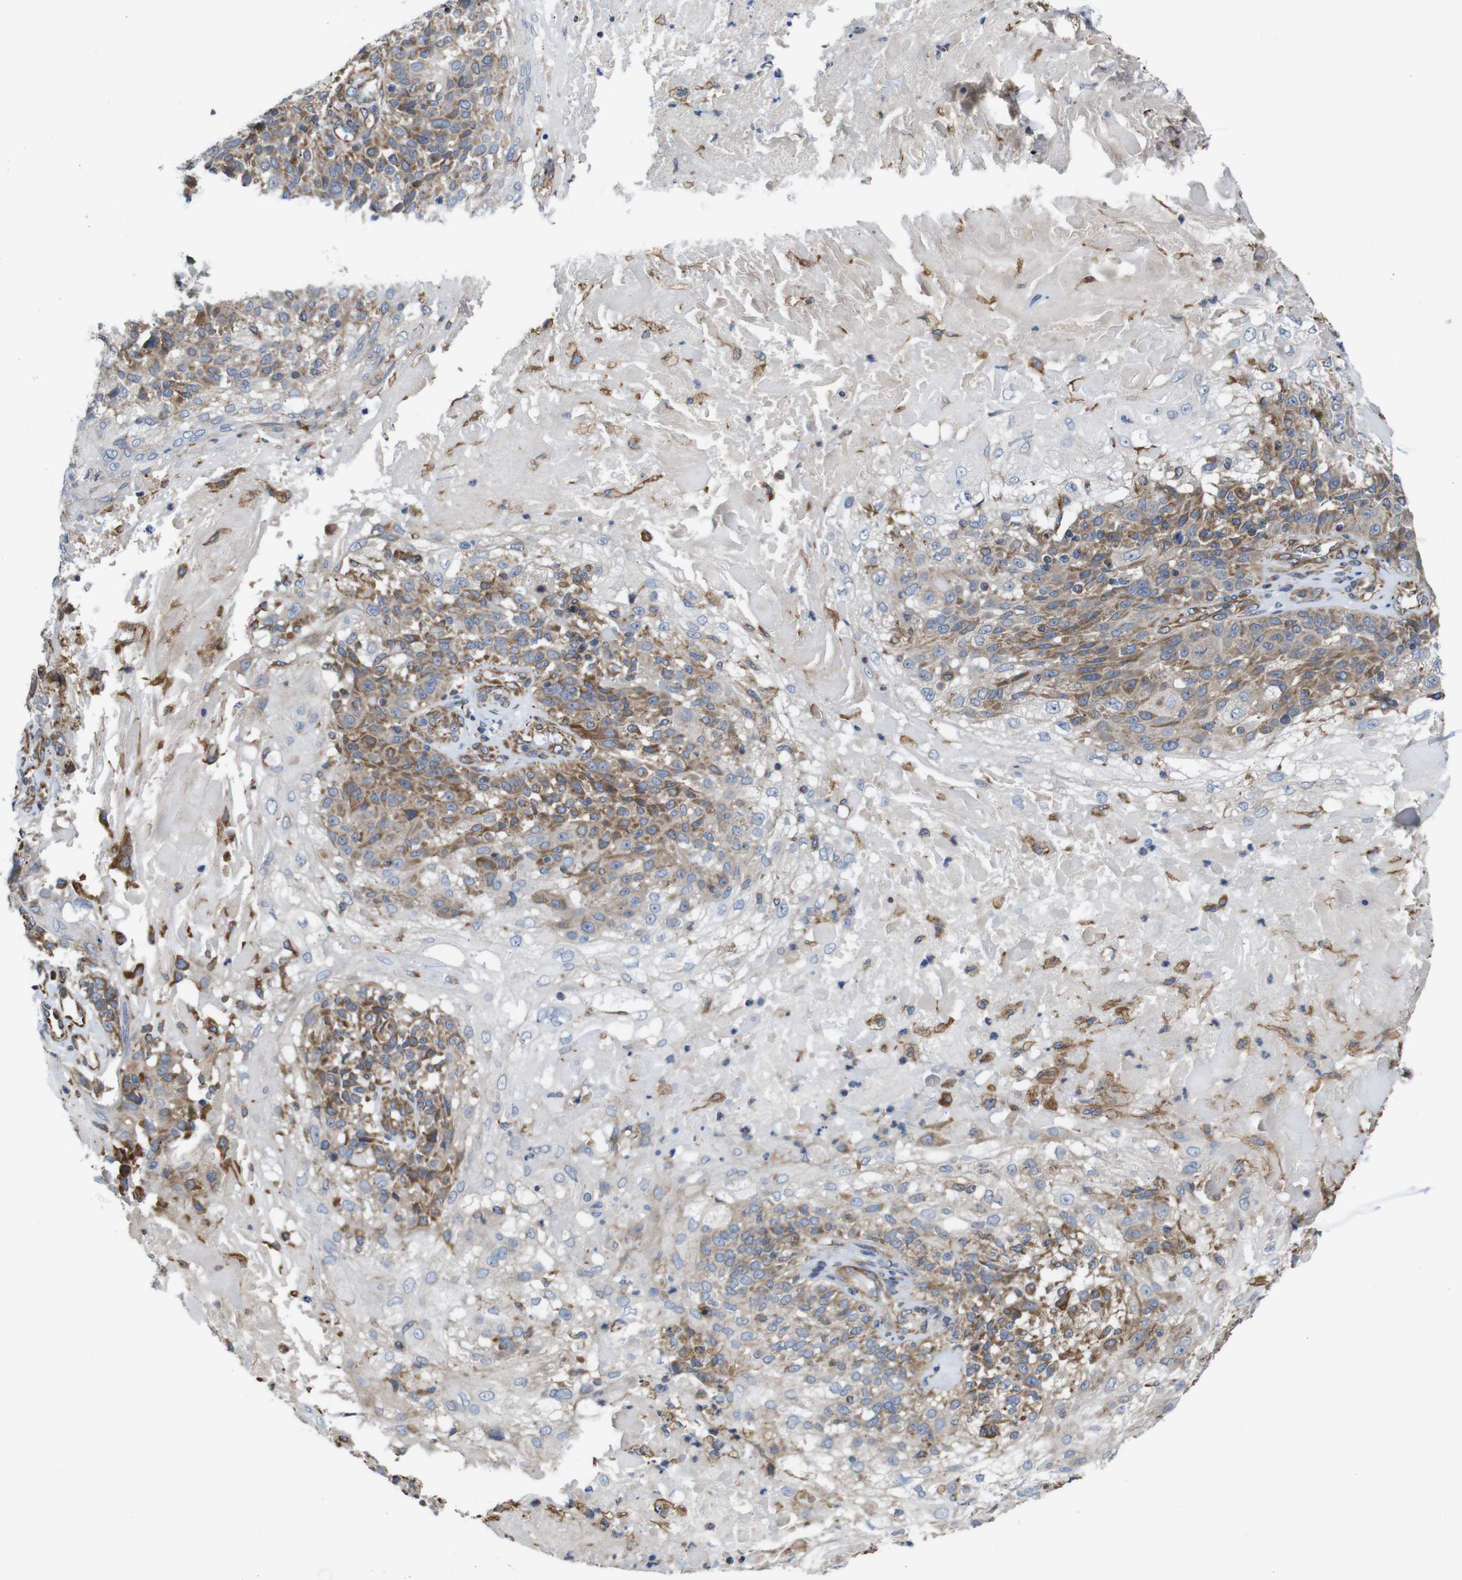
{"staining": {"intensity": "moderate", "quantity": "25%-75%", "location": "cytoplasmic/membranous"}, "tissue": "skin cancer", "cell_type": "Tumor cells", "image_type": "cancer", "snomed": [{"axis": "morphology", "description": "Normal tissue, NOS"}, {"axis": "morphology", "description": "Squamous cell carcinoma, NOS"}, {"axis": "topography", "description": "Skin"}], "caption": "Moderate cytoplasmic/membranous expression is seen in approximately 25%-75% of tumor cells in squamous cell carcinoma (skin).", "gene": "POMK", "patient": {"sex": "female", "age": 83}}